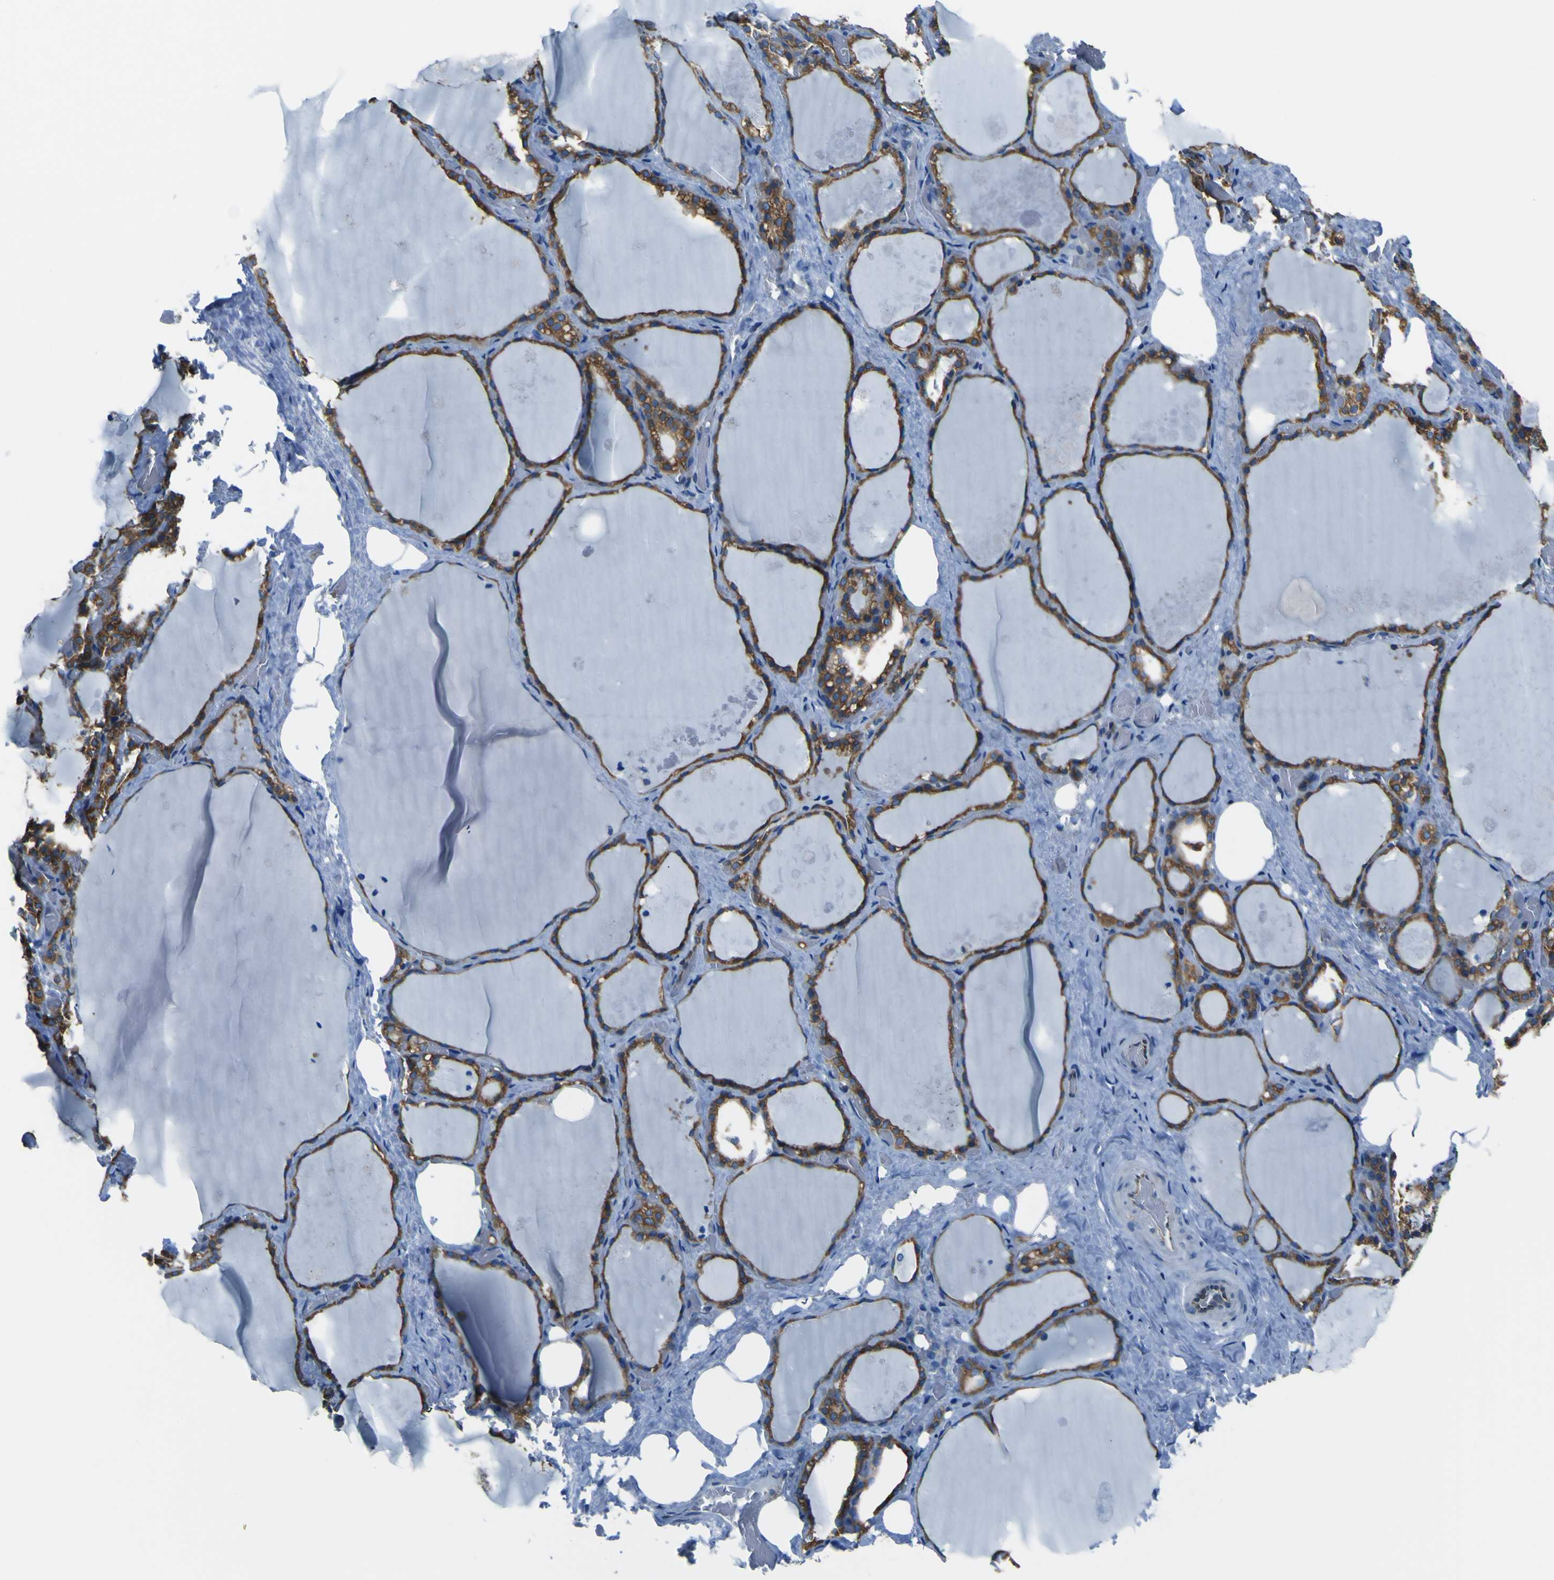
{"staining": {"intensity": "strong", "quantity": "25%-75%", "location": "cytoplasmic/membranous"}, "tissue": "thyroid gland", "cell_type": "Glandular cells", "image_type": "normal", "snomed": [{"axis": "morphology", "description": "Normal tissue, NOS"}, {"axis": "topography", "description": "Thyroid gland"}], "caption": "Brown immunohistochemical staining in unremarkable thyroid gland shows strong cytoplasmic/membranous staining in about 25%-75% of glandular cells.", "gene": "STIM1", "patient": {"sex": "male", "age": 61}}